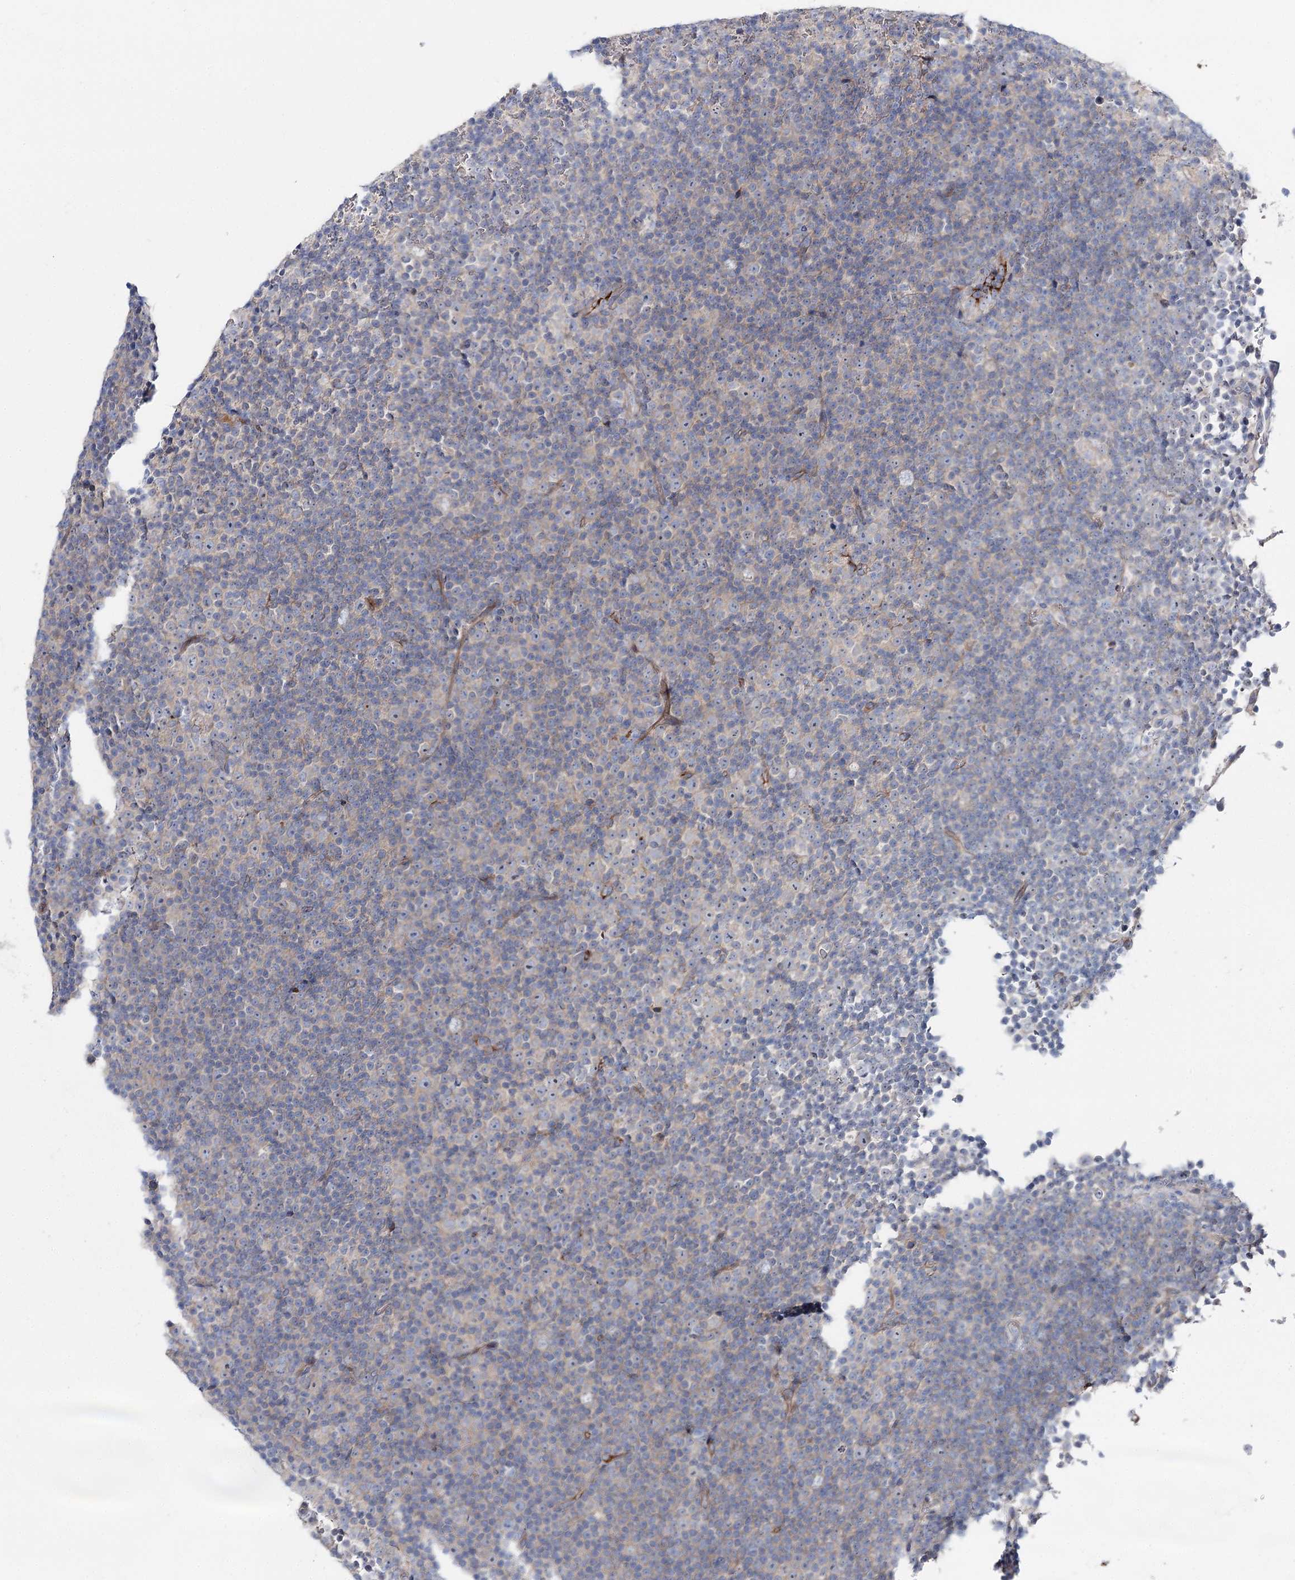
{"staining": {"intensity": "negative", "quantity": "none", "location": "none"}, "tissue": "lymphoma", "cell_type": "Tumor cells", "image_type": "cancer", "snomed": [{"axis": "morphology", "description": "Malignant lymphoma, non-Hodgkin's type, Low grade"}, {"axis": "topography", "description": "Lymph node"}], "caption": "An image of lymphoma stained for a protein displays no brown staining in tumor cells. (IHC, brightfield microscopy, high magnification).", "gene": "LRRC14B", "patient": {"sex": "female", "age": 67}}